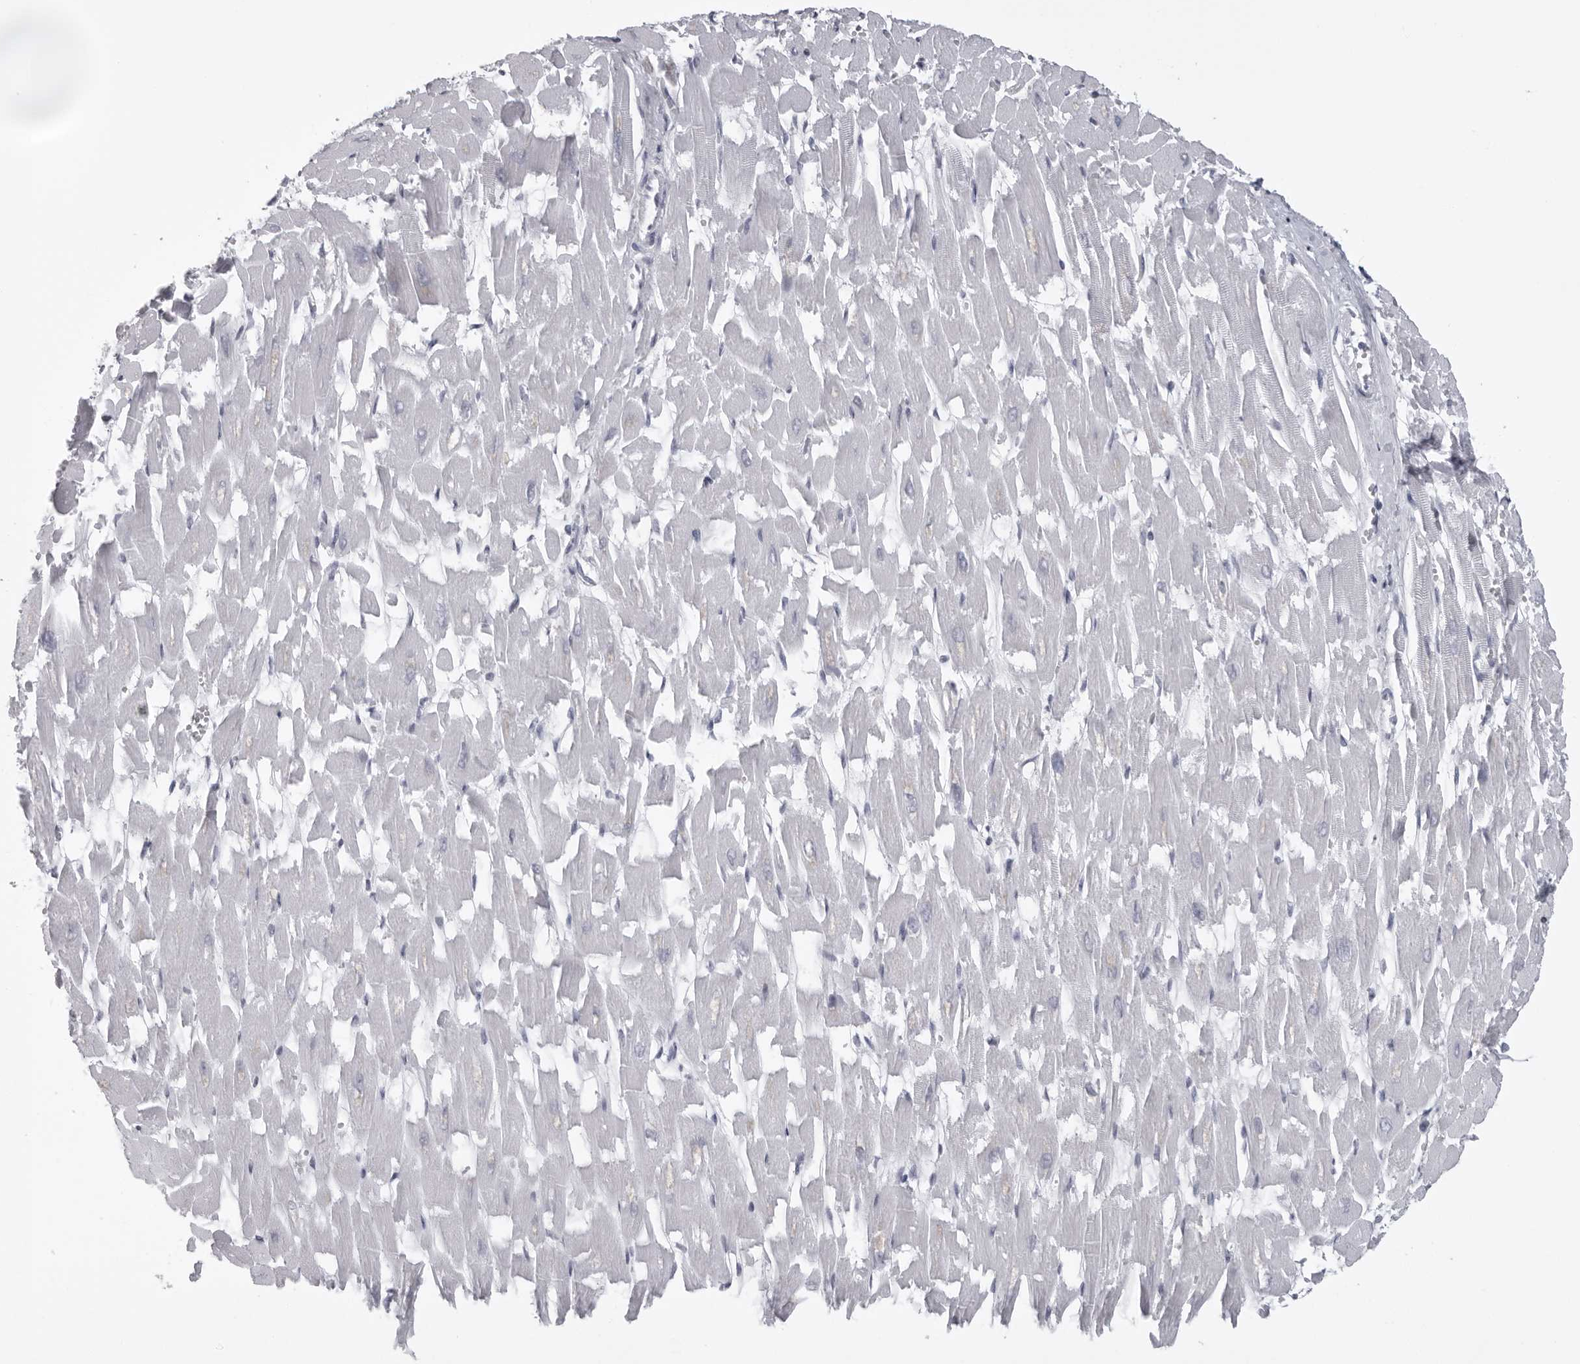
{"staining": {"intensity": "negative", "quantity": "none", "location": "none"}, "tissue": "heart muscle", "cell_type": "Cardiomyocytes", "image_type": "normal", "snomed": [{"axis": "morphology", "description": "Normal tissue, NOS"}, {"axis": "topography", "description": "Heart"}], "caption": "Cardiomyocytes are negative for protein expression in unremarkable human heart muscle. Nuclei are stained in blue.", "gene": "UROD", "patient": {"sex": "male", "age": 54}}